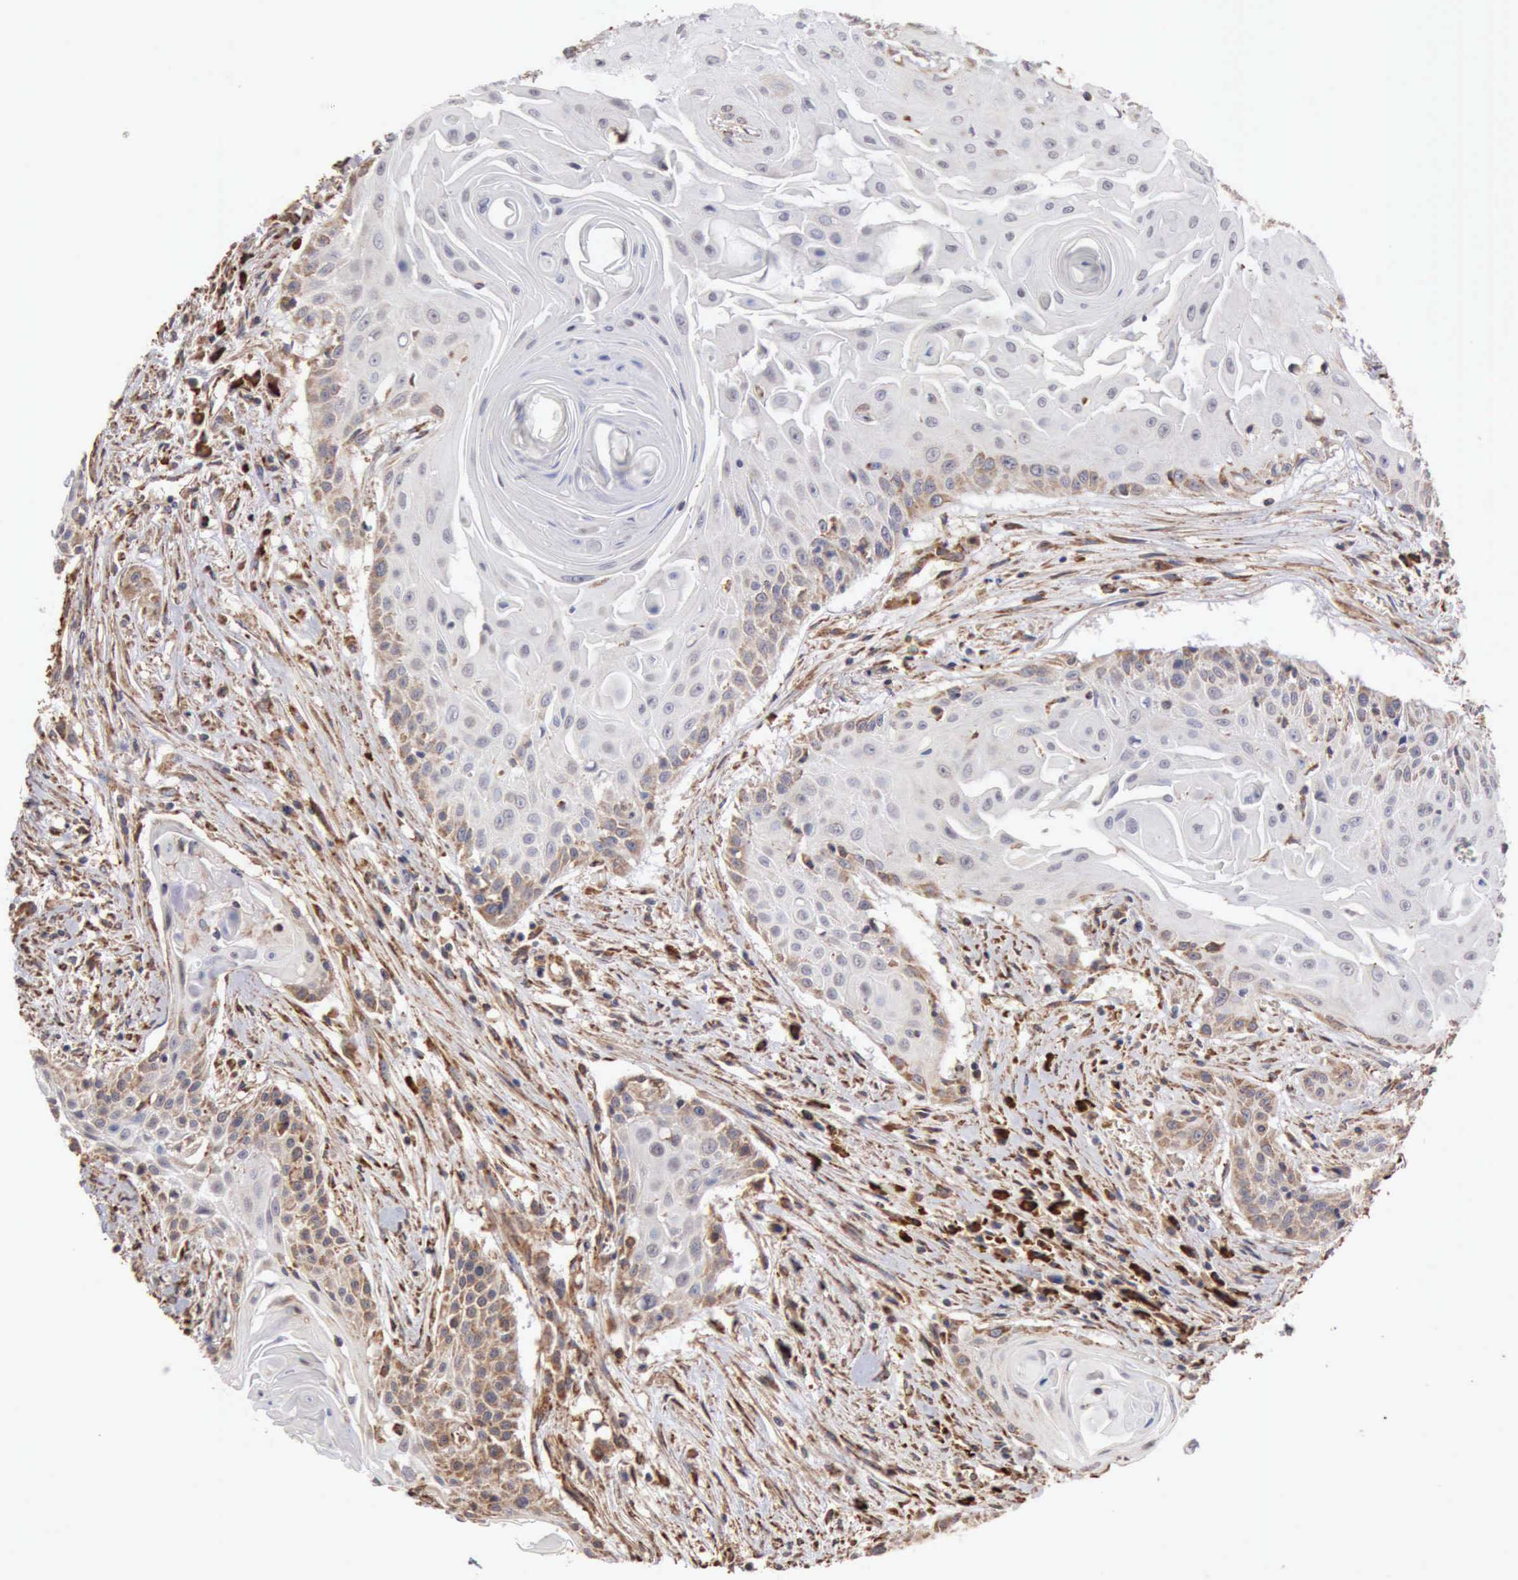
{"staining": {"intensity": "weak", "quantity": "<25%", "location": "cytoplasmic/membranous"}, "tissue": "head and neck cancer", "cell_type": "Tumor cells", "image_type": "cancer", "snomed": [{"axis": "morphology", "description": "Squamous cell carcinoma, NOS"}, {"axis": "morphology", "description": "Squamous cell carcinoma, metastatic, NOS"}, {"axis": "topography", "description": "Lymph node"}, {"axis": "topography", "description": "Salivary gland"}, {"axis": "topography", "description": "Head-Neck"}], "caption": "An image of metastatic squamous cell carcinoma (head and neck) stained for a protein shows no brown staining in tumor cells.", "gene": "GPR101", "patient": {"sex": "female", "age": 74}}